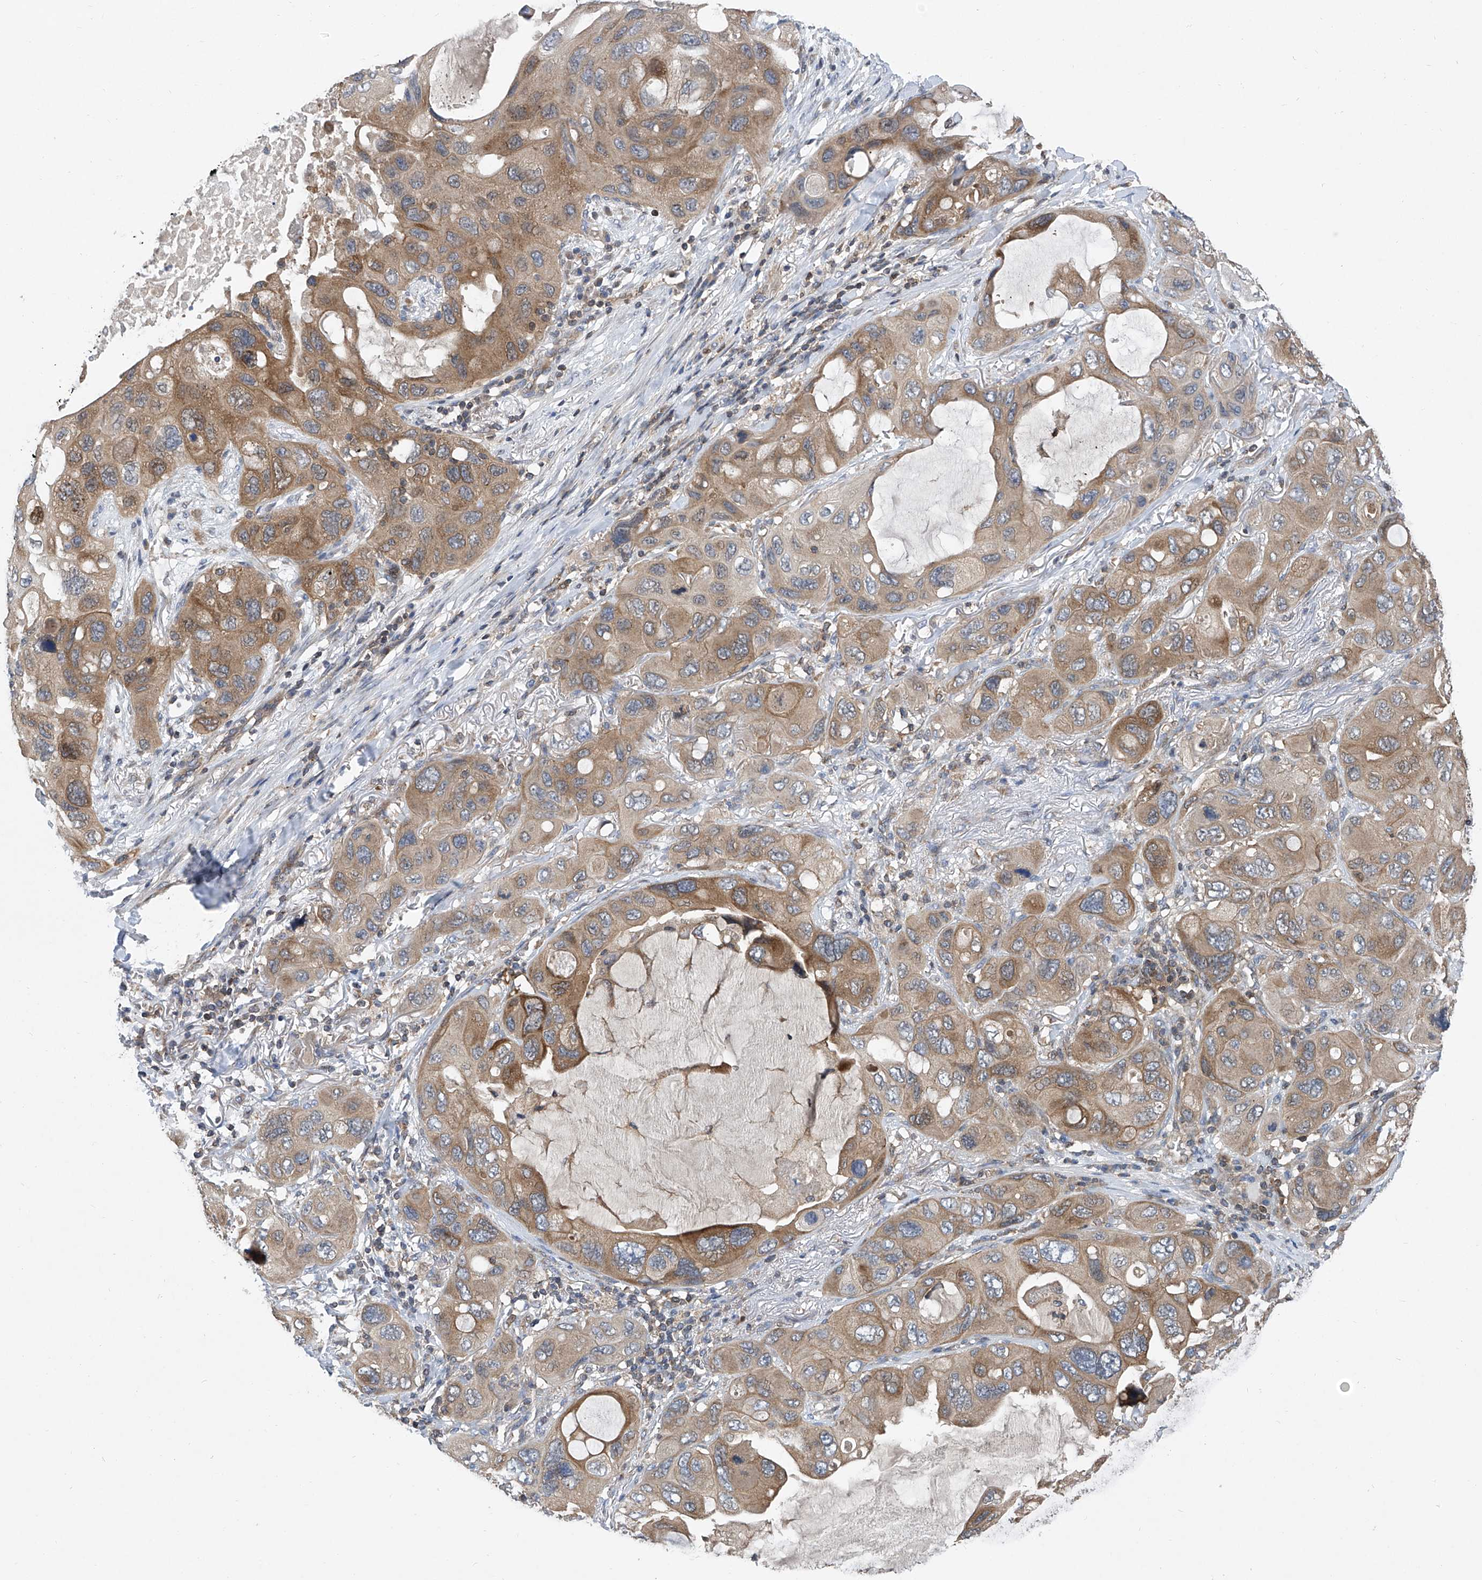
{"staining": {"intensity": "moderate", "quantity": ">75%", "location": "cytoplasmic/membranous"}, "tissue": "lung cancer", "cell_type": "Tumor cells", "image_type": "cancer", "snomed": [{"axis": "morphology", "description": "Squamous cell carcinoma, NOS"}, {"axis": "topography", "description": "Lung"}], "caption": "Squamous cell carcinoma (lung) was stained to show a protein in brown. There is medium levels of moderate cytoplasmic/membranous staining in approximately >75% of tumor cells. The protein is stained brown, and the nuclei are stained in blue (DAB IHC with brightfield microscopy, high magnification).", "gene": "TRIM38", "patient": {"sex": "female", "age": 73}}